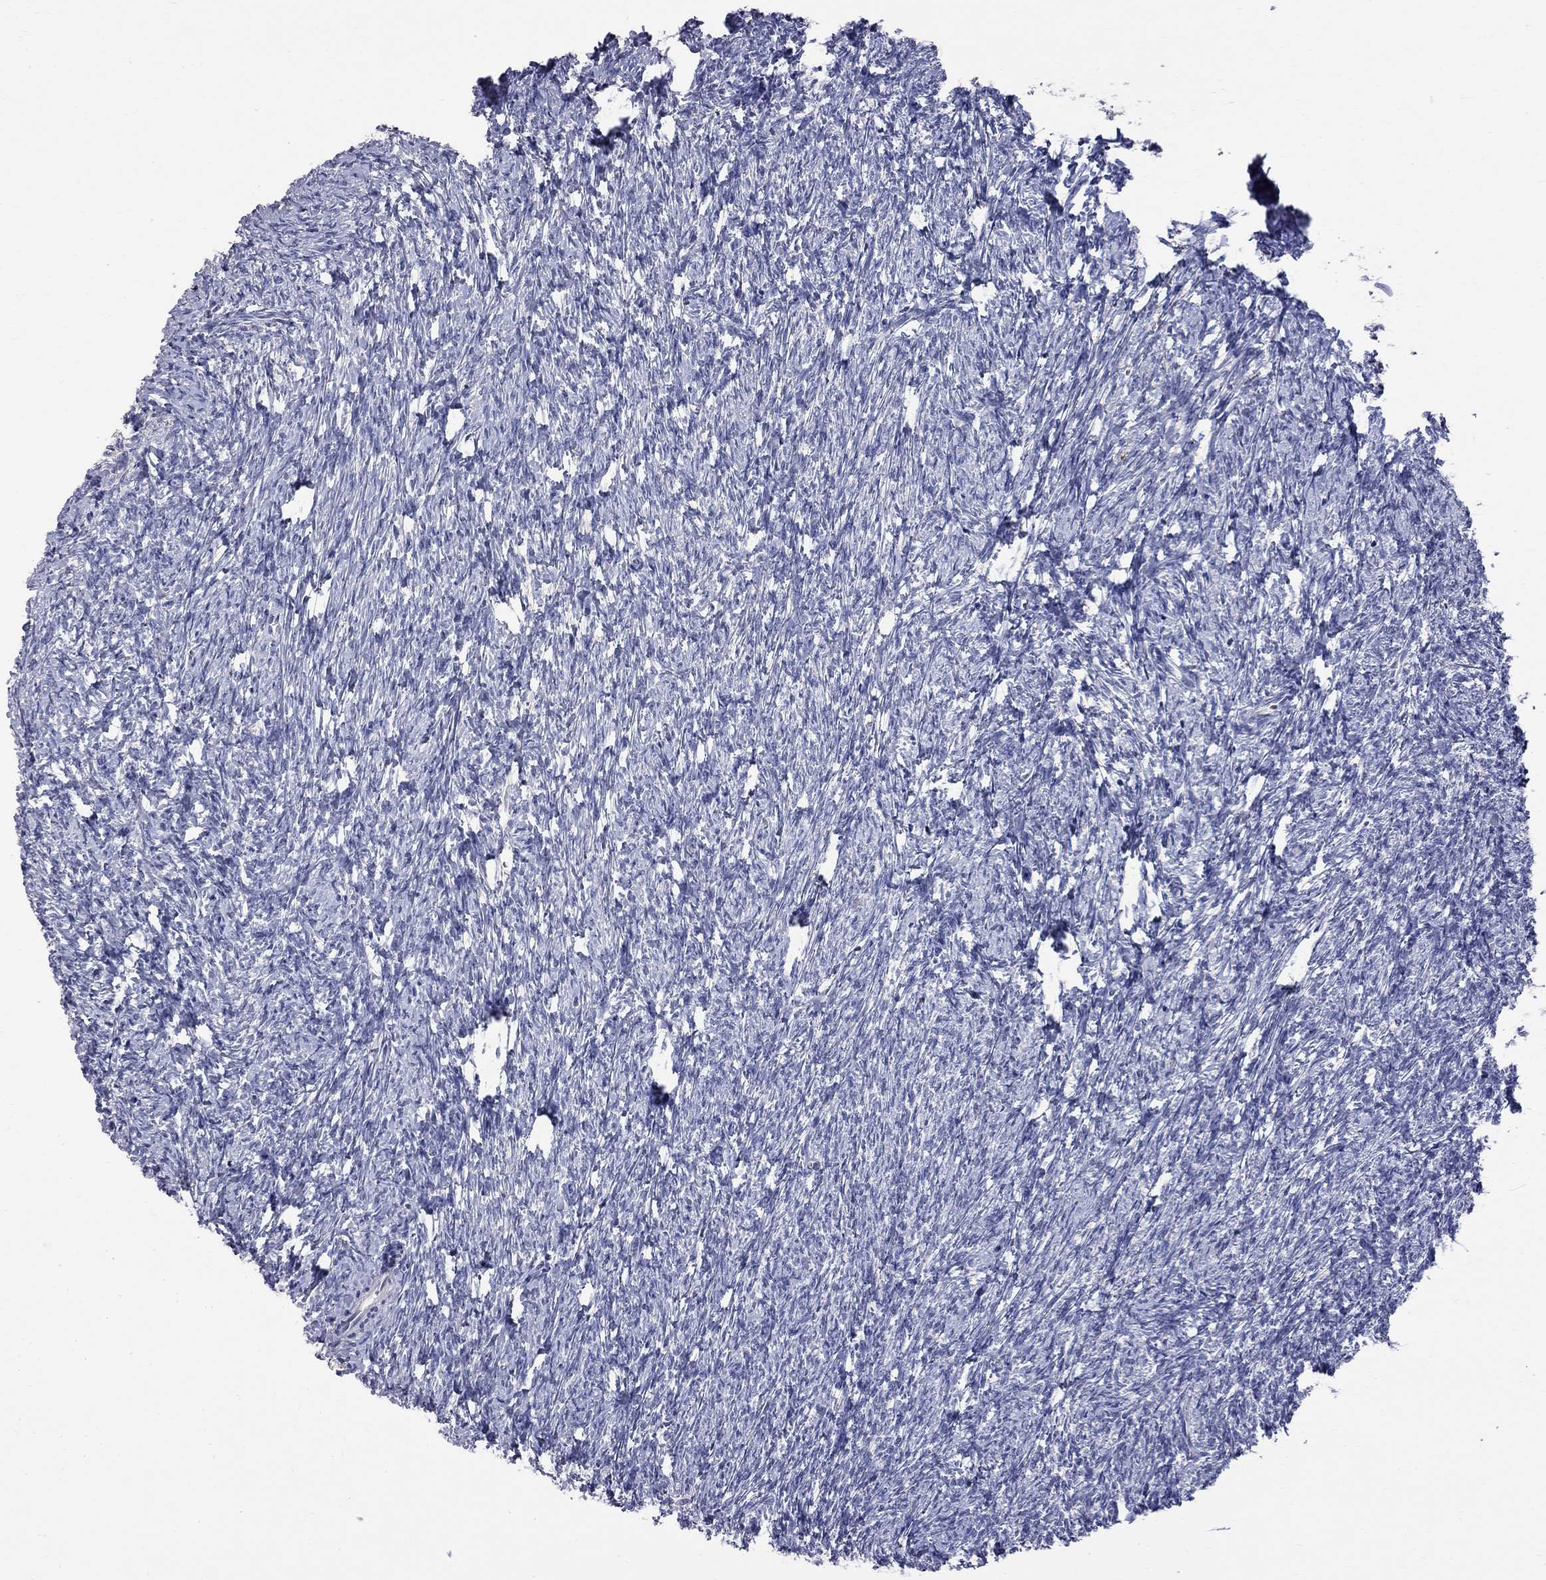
{"staining": {"intensity": "negative", "quantity": "none", "location": "none"}, "tissue": "ovary", "cell_type": "Follicle cells", "image_type": "normal", "snomed": [{"axis": "morphology", "description": "Normal tissue, NOS"}, {"axis": "topography", "description": "Ovary"}], "caption": "This is an IHC image of unremarkable human ovary. There is no positivity in follicle cells.", "gene": "CKAP2", "patient": {"sex": "female", "age": 39}}